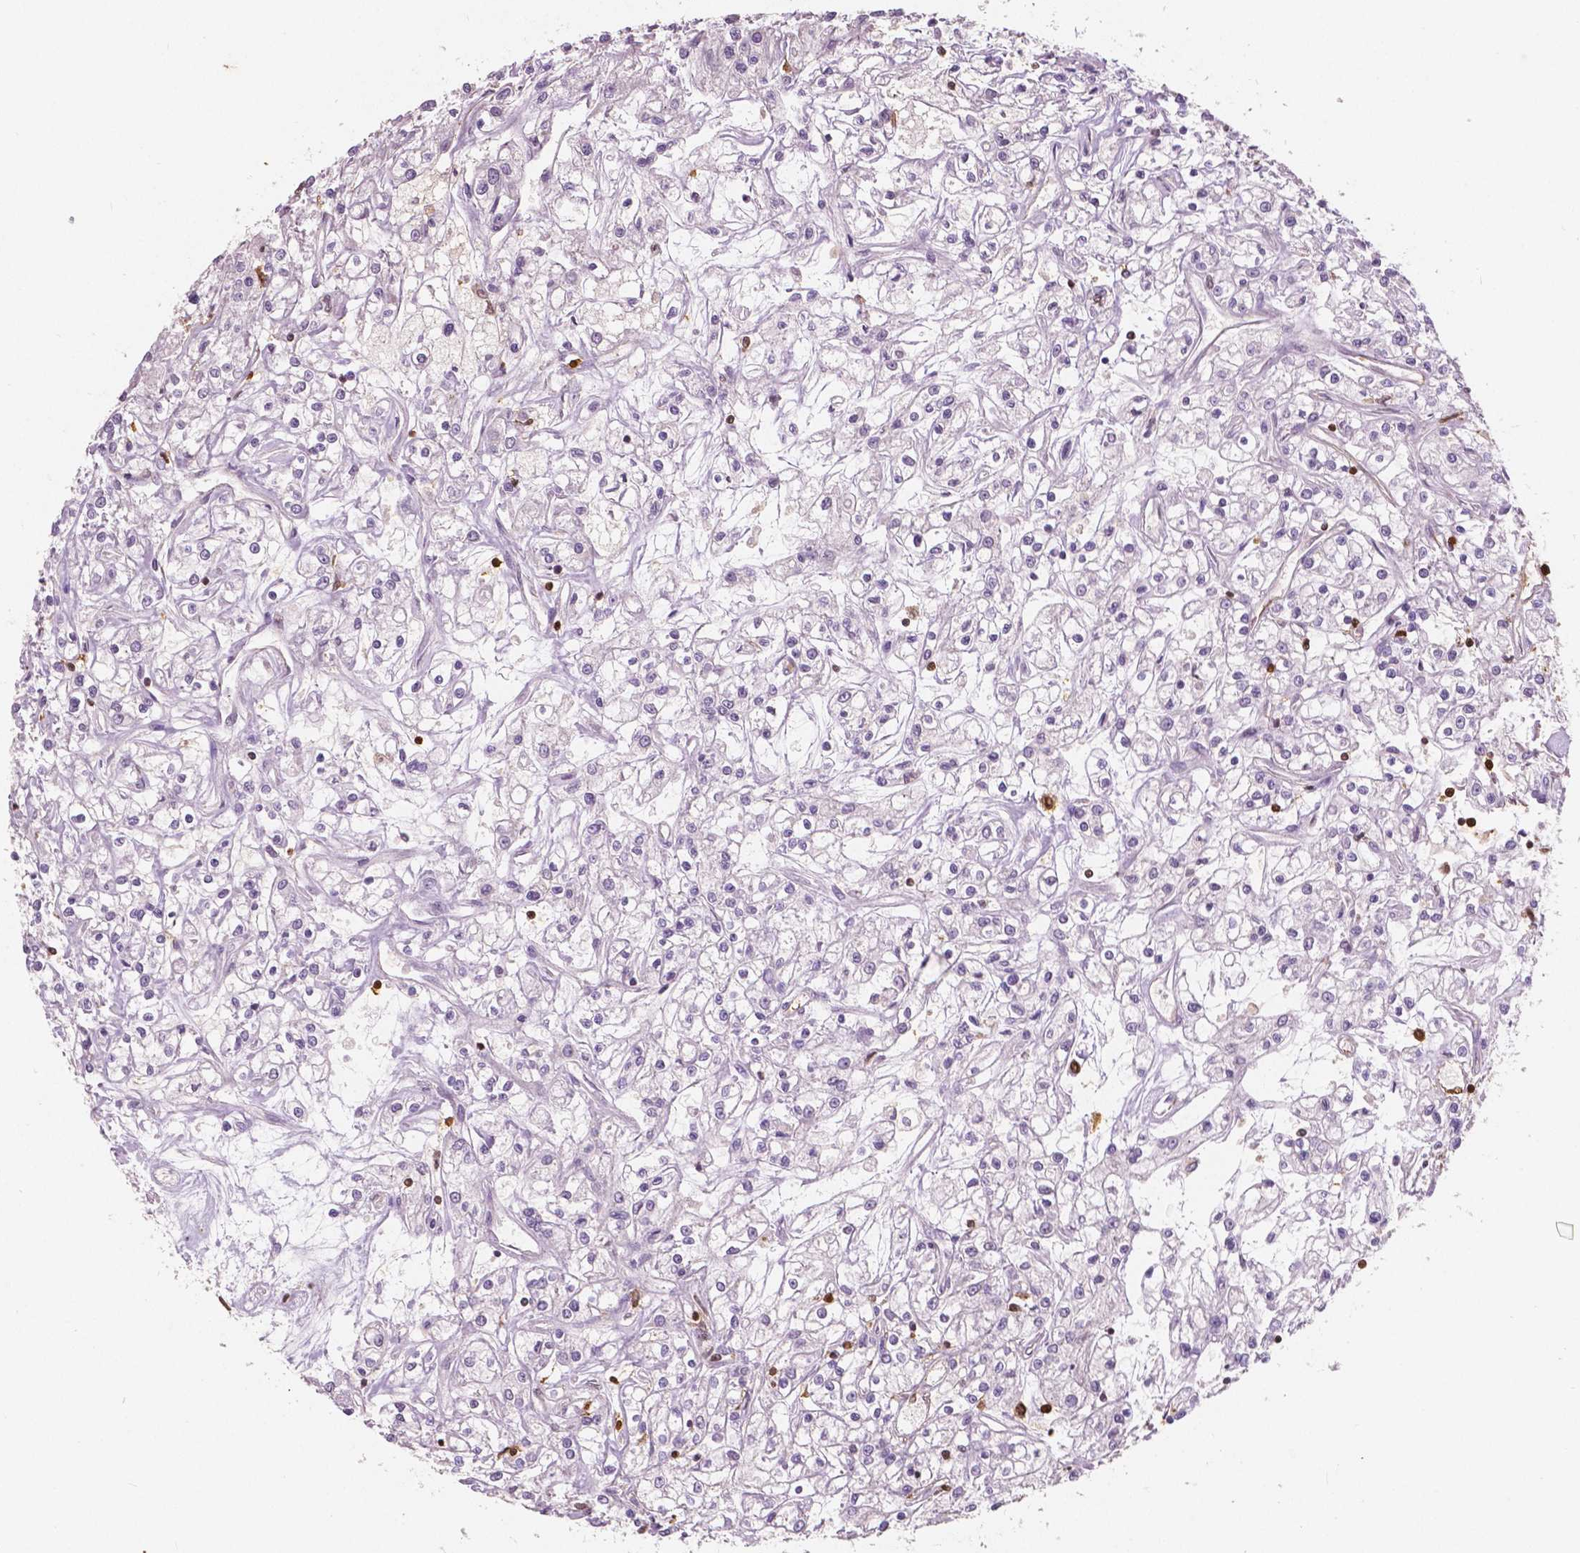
{"staining": {"intensity": "negative", "quantity": "none", "location": "none"}, "tissue": "renal cancer", "cell_type": "Tumor cells", "image_type": "cancer", "snomed": [{"axis": "morphology", "description": "Adenocarcinoma, NOS"}, {"axis": "topography", "description": "Kidney"}], "caption": "DAB (3,3'-diaminobenzidine) immunohistochemical staining of renal cancer (adenocarcinoma) shows no significant positivity in tumor cells.", "gene": "S100A4", "patient": {"sex": "female", "age": 59}}